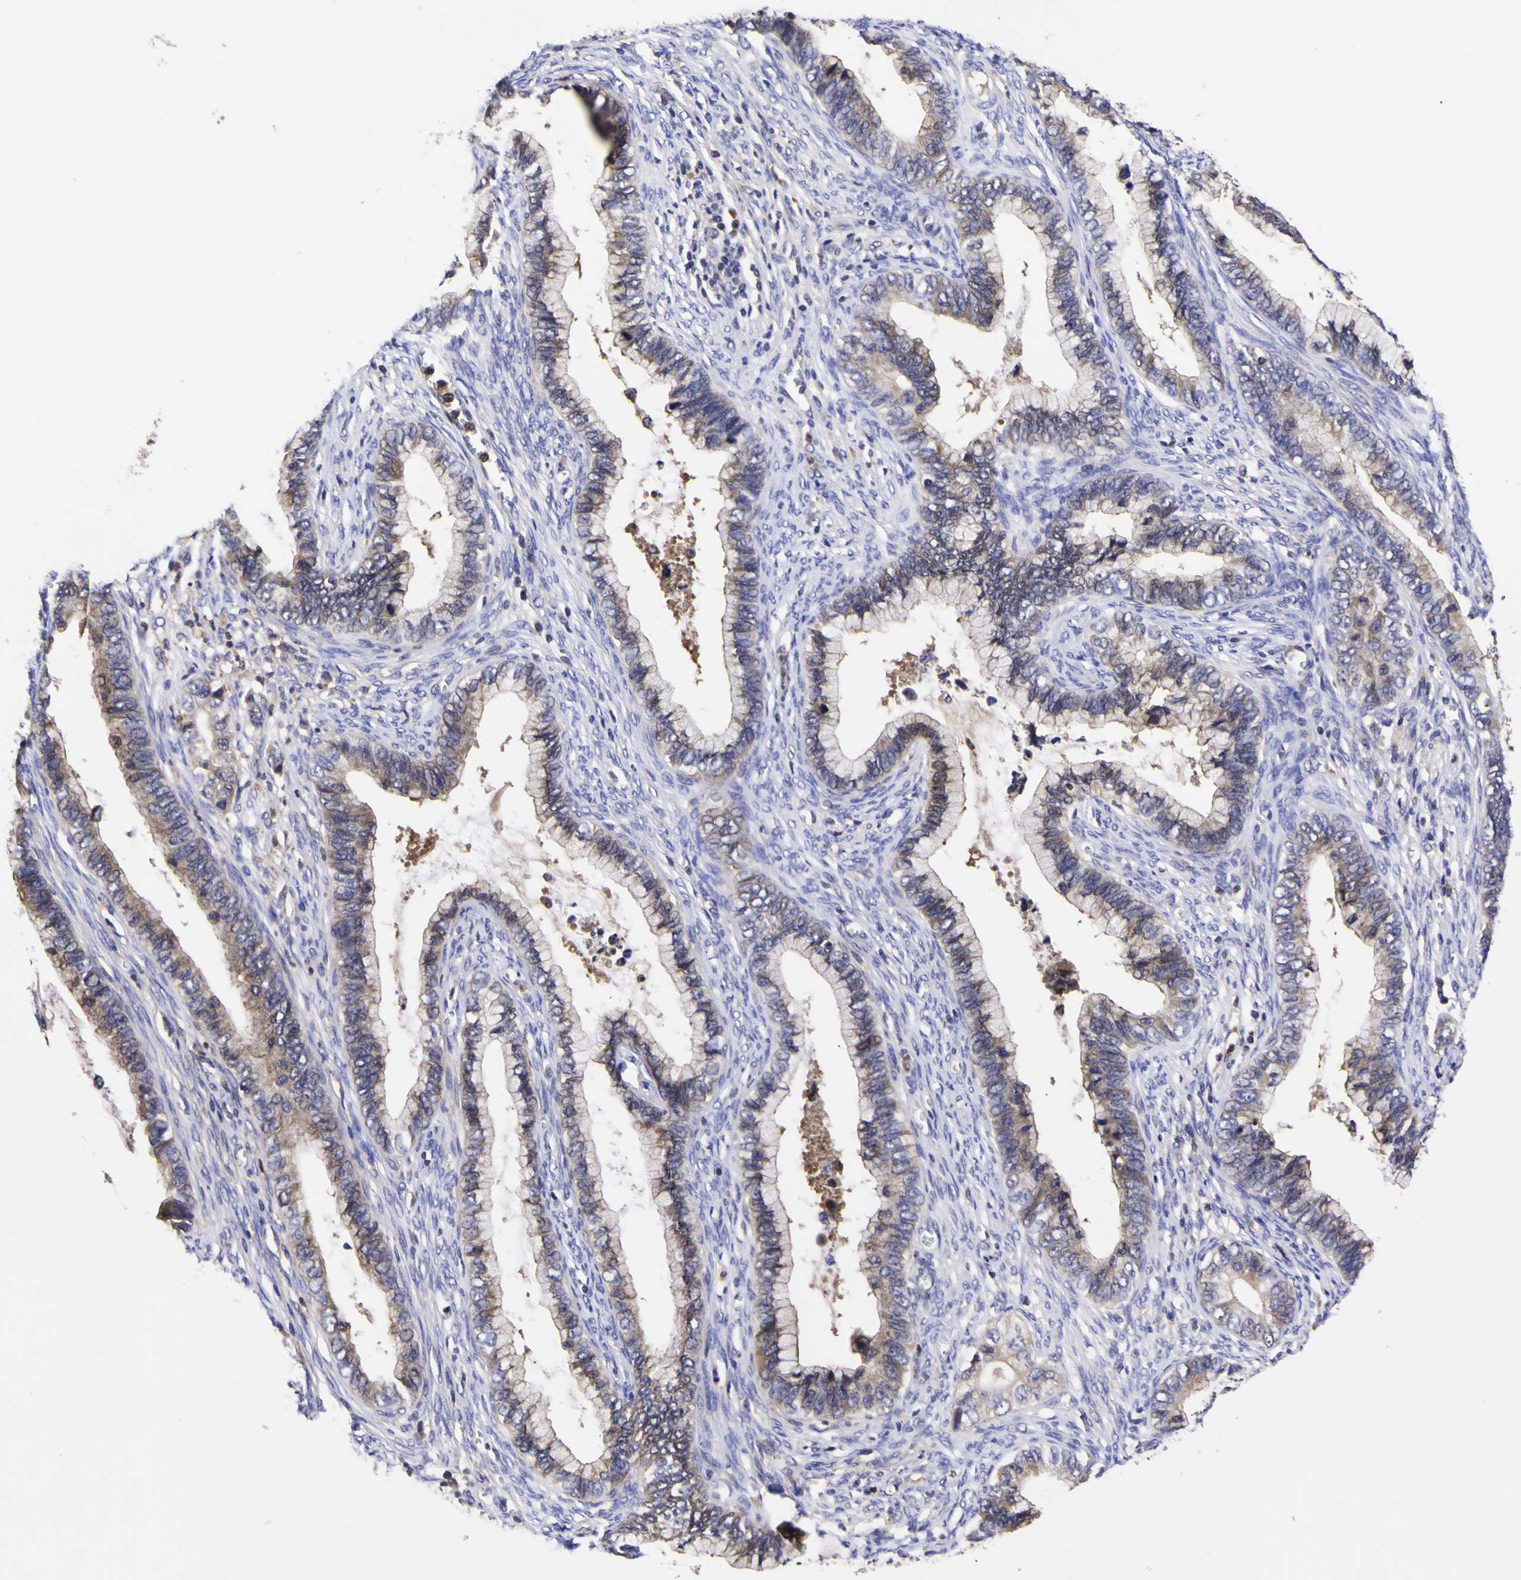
{"staining": {"intensity": "weak", "quantity": ">75%", "location": "cytoplasmic/membranous"}, "tissue": "cervical cancer", "cell_type": "Tumor cells", "image_type": "cancer", "snomed": [{"axis": "morphology", "description": "Adenocarcinoma, NOS"}, {"axis": "topography", "description": "Cervix"}], "caption": "Immunohistochemistry of human adenocarcinoma (cervical) demonstrates low levels of weak cytoplasmic/membranous staining in approximately >75% of tumor cells.", "gene": "MAPK14", "patient": {"sex": "female", "age": 44}}